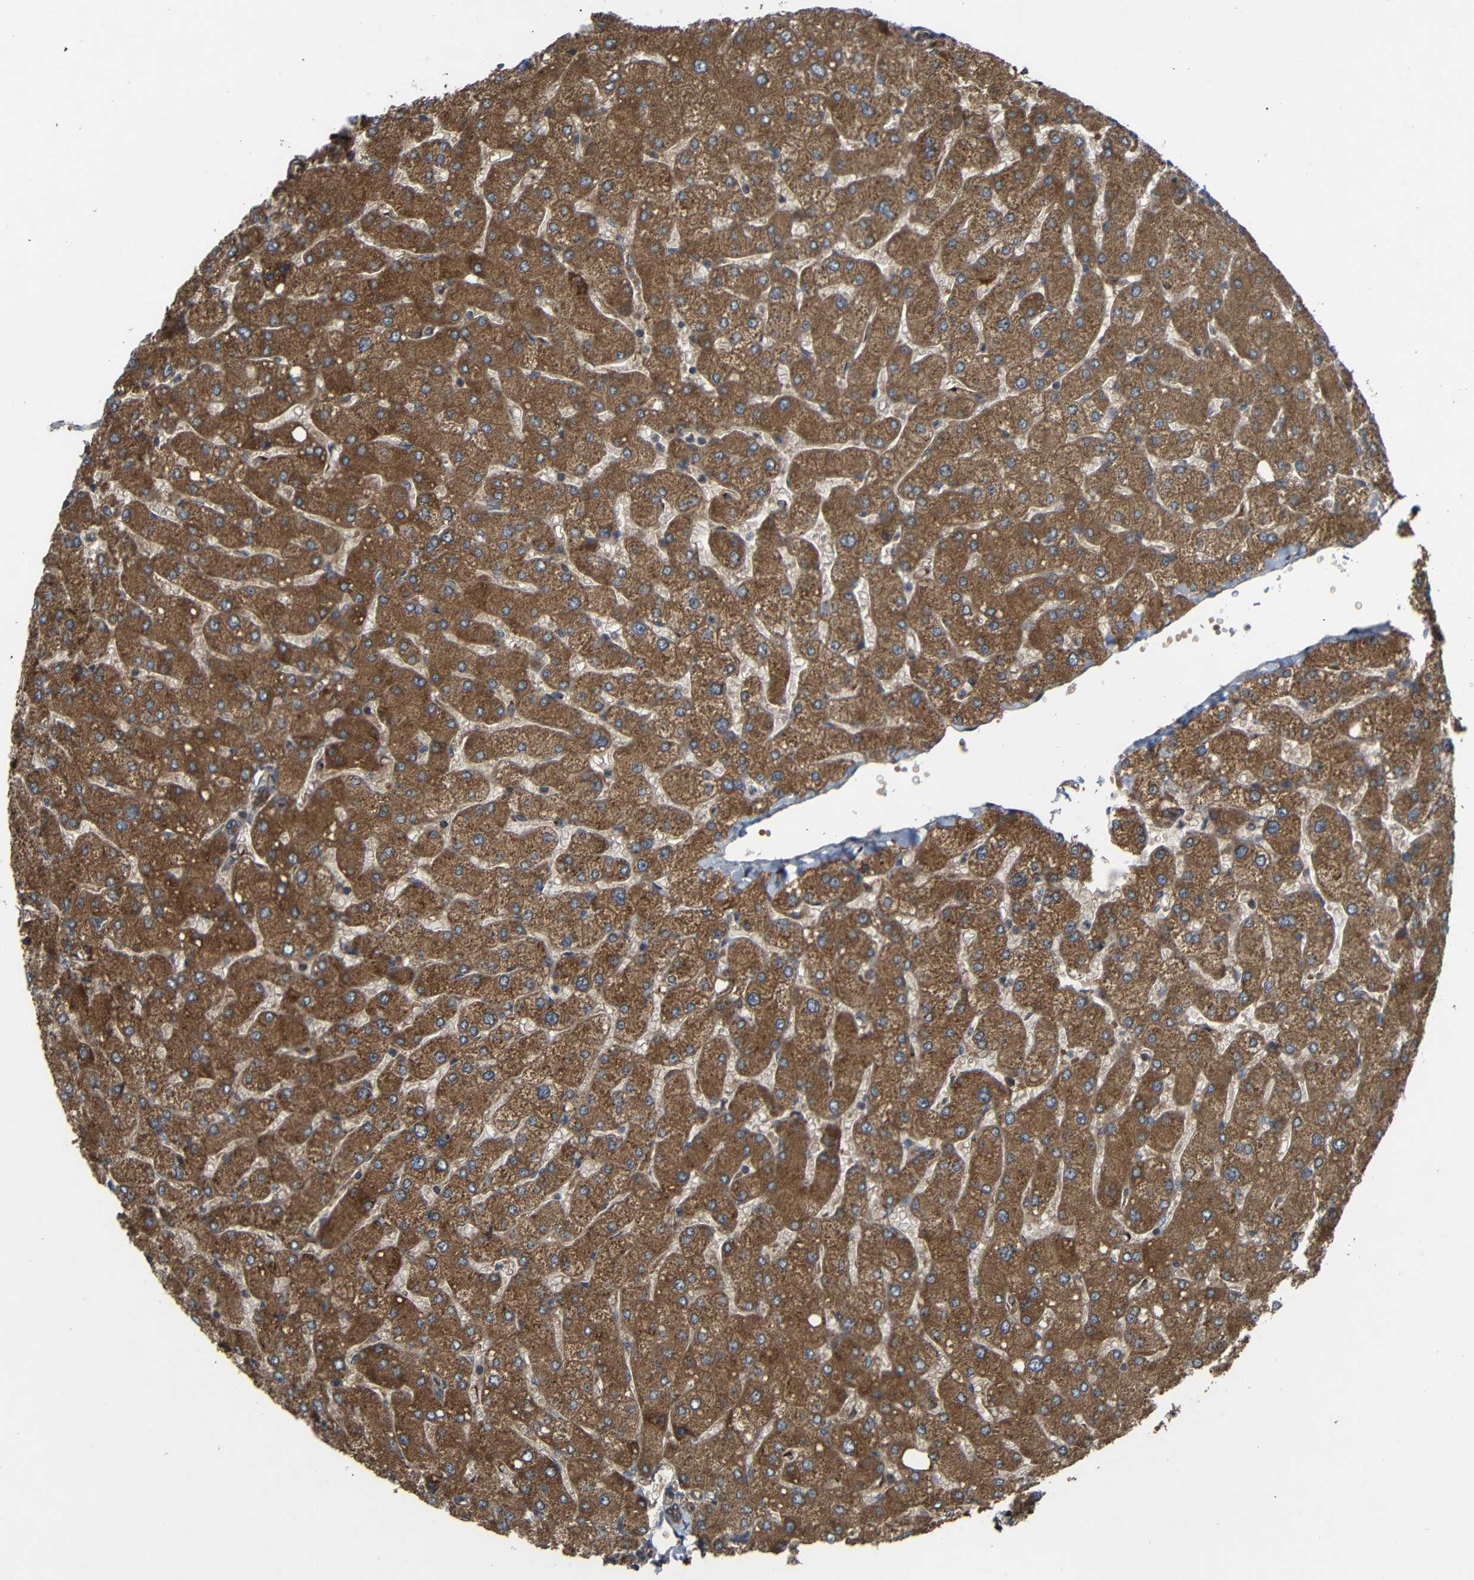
{"staining": {"intensity": "moderate", "quantity": ">75%", "location": "cytoplasmic/membranous"}, "tissue": "liver", "cell_type": "Cholangiocytes", "image_type": "normal", "snomed": [{"axis": "morphology", "description": "Normal tissue, NOS"}, {"axis": "topography", "description": "Liver"}], "caption": "Liver stained for a protein (brown) reveals moderate cytoplasmic/membranous positive staining in about >75% of cholangiocytes.", "gene": "C1GALT1", "patient": {"sex": "male", "age": 55}}